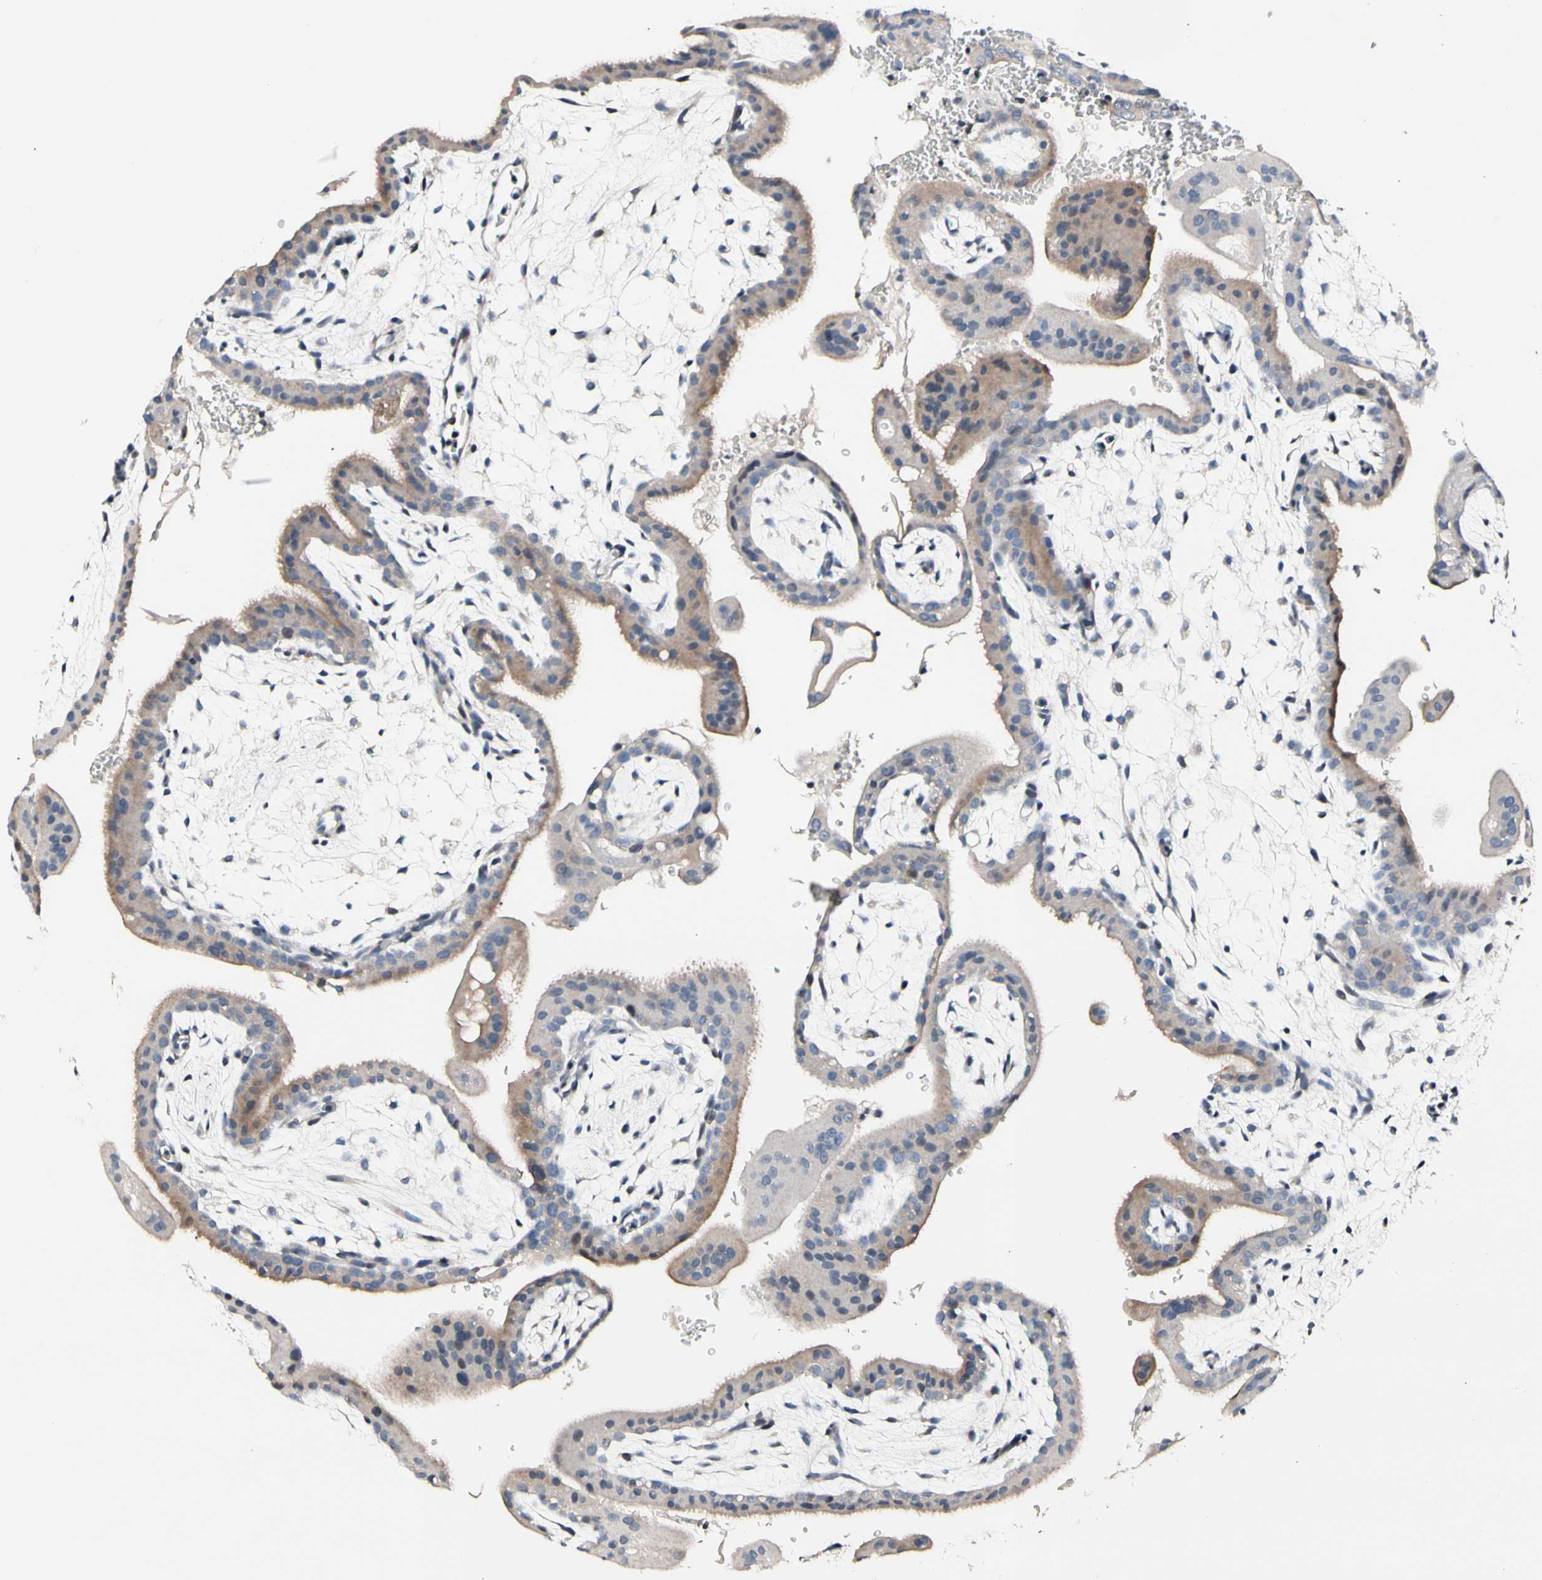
{"staining": {"intensity": "weak", "quantity": "25%-75%", "location": "cytoplasmic/membranous"}, "tissue": "placenta", "cell_type": "Decidual cells", "image_type": "normal", "snomed": [{"axis": "morphology", "description": "Normal tissue, NOS"}, {"axis": "topography", "description": "Placenta"}], "caption": "Placenta stained with a brown dye exhibits weak cytoplasmic/membranous positive positivity in about 25%-75% of decidual cells.", "gene": "SOX30", "patient": {"sex": "female", "age": 35}}